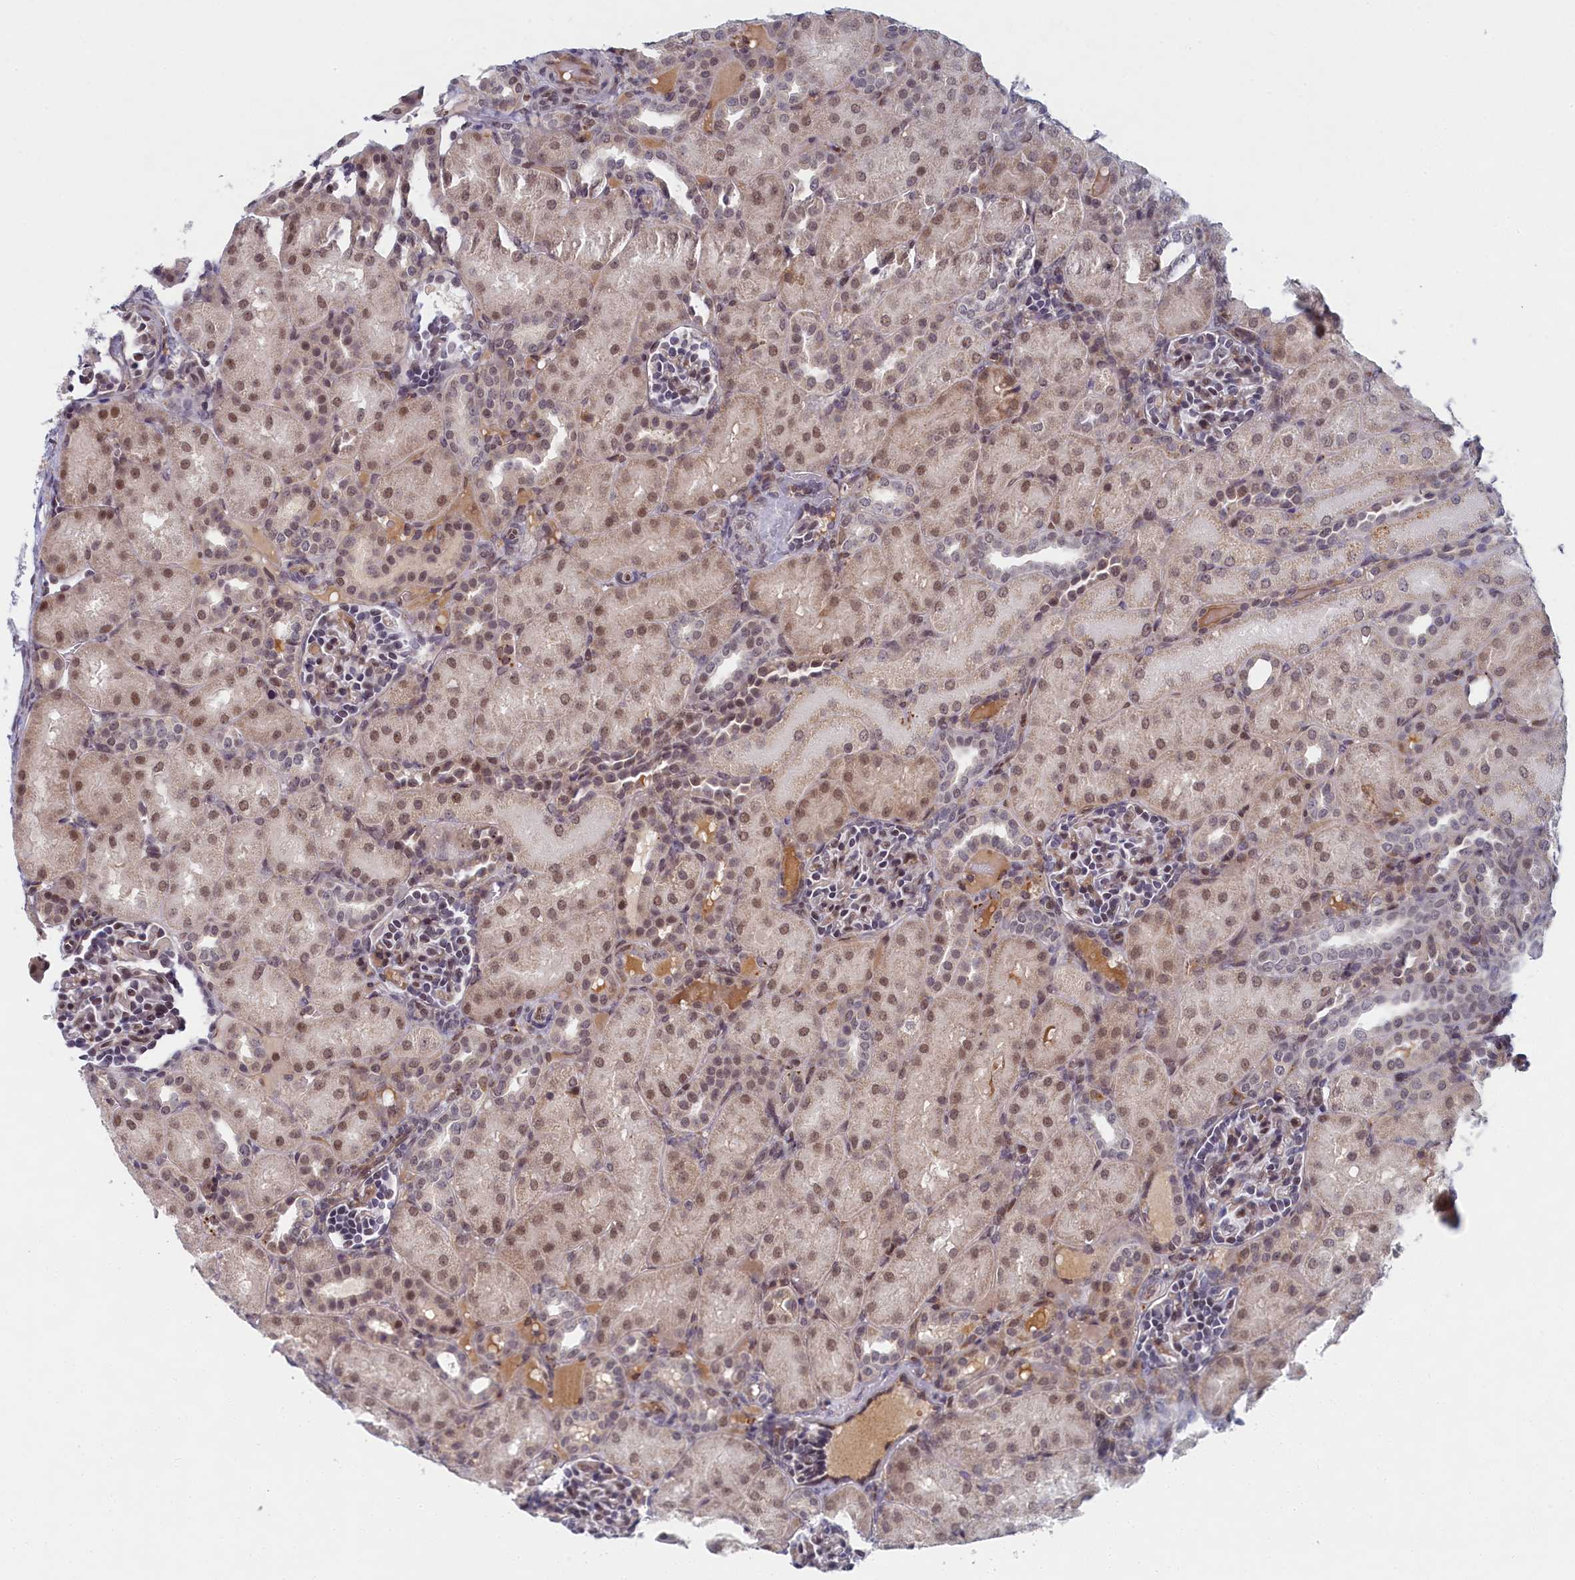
{"staining": {"intensity": "weak", "quantity": "<25%", "location": "cytoplasmic/membranous,nuclear"}, "tissue": "kidney", "cell_type": "Cells in glomeruli", "image_type": "normal", "snomed": [{"axis": "morphology", "description": "Normal tissue, NOS"}, {"axis": "topography", "description": "Kidney"}], "caption": "Cells in glomeruli are negative for protein expression in unremarkable human kidney. The staining was performed using DAB (3,3'-diaminobenzidine) to visualize the protein expression in brown, while the nuclei were stained in blue with hematoxylin (Magnification: 20x).", "gene": "DNAJC17", "patient": {"sex": "male", "age": 1}}